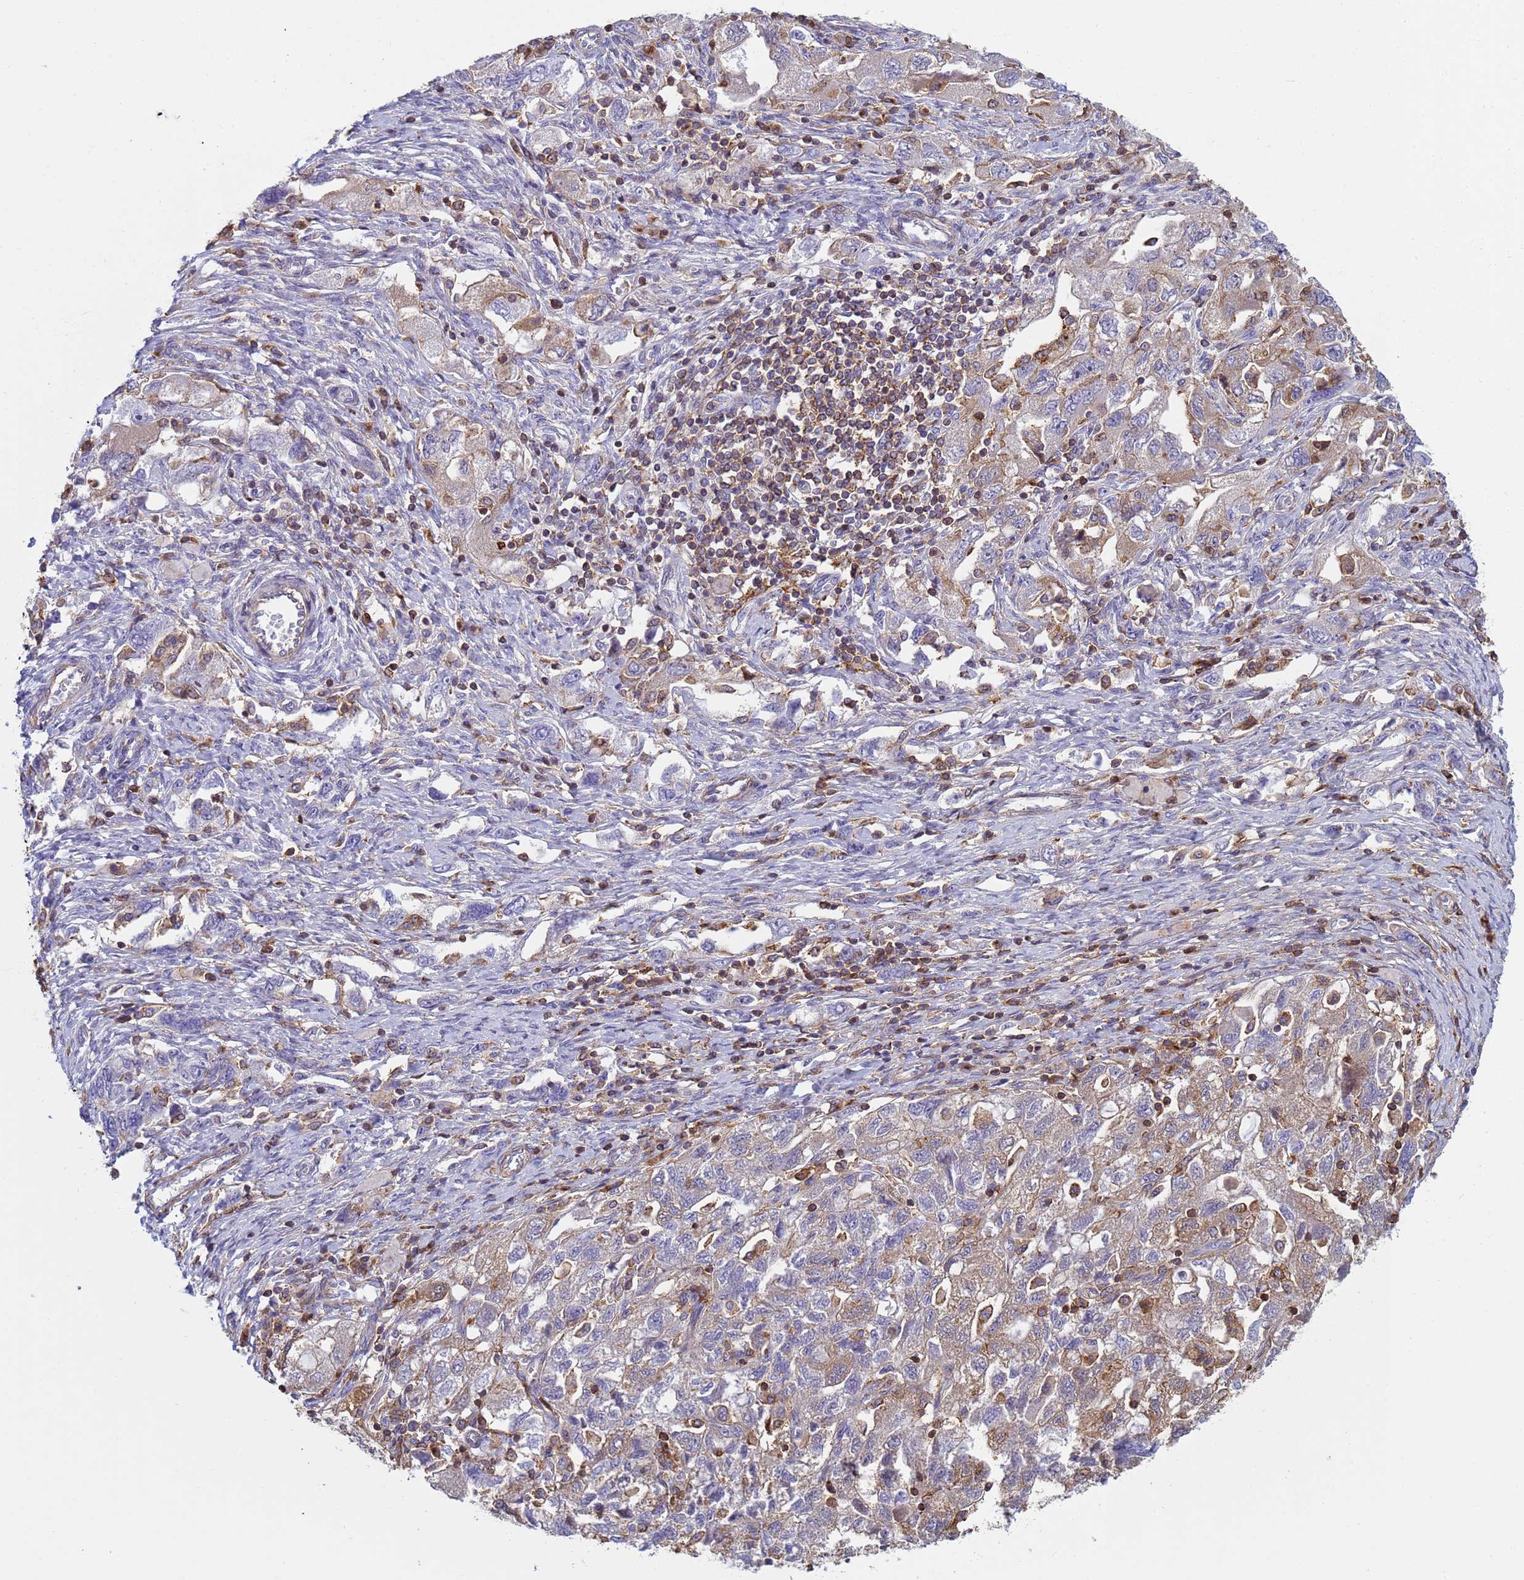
{"staining": {"intensity": "moderate", "quantity": "<25%", "location": "cytoplasmic/membranous"}, "tissue": "ovarian cancer", "cell_type": "Tumor cells", "image_type": "cancer", "snomed": [{"axis": "morphology", "description": "Carcinoma, NOS"}, {"axis": "morphology", "description": "Cystadenocarcinoma, serous, NOS"}, {"axis": "topography", "description": "Ovary"}], "caption": "The micrograph reveals immunohistochemical staining of ovarian cancer. There is moderate cytoplasmic/membranous staining is seen in about <25% of tumor cells.", "gene": "ZNG1B", "patient": {"sex": "female", "age": 69}}